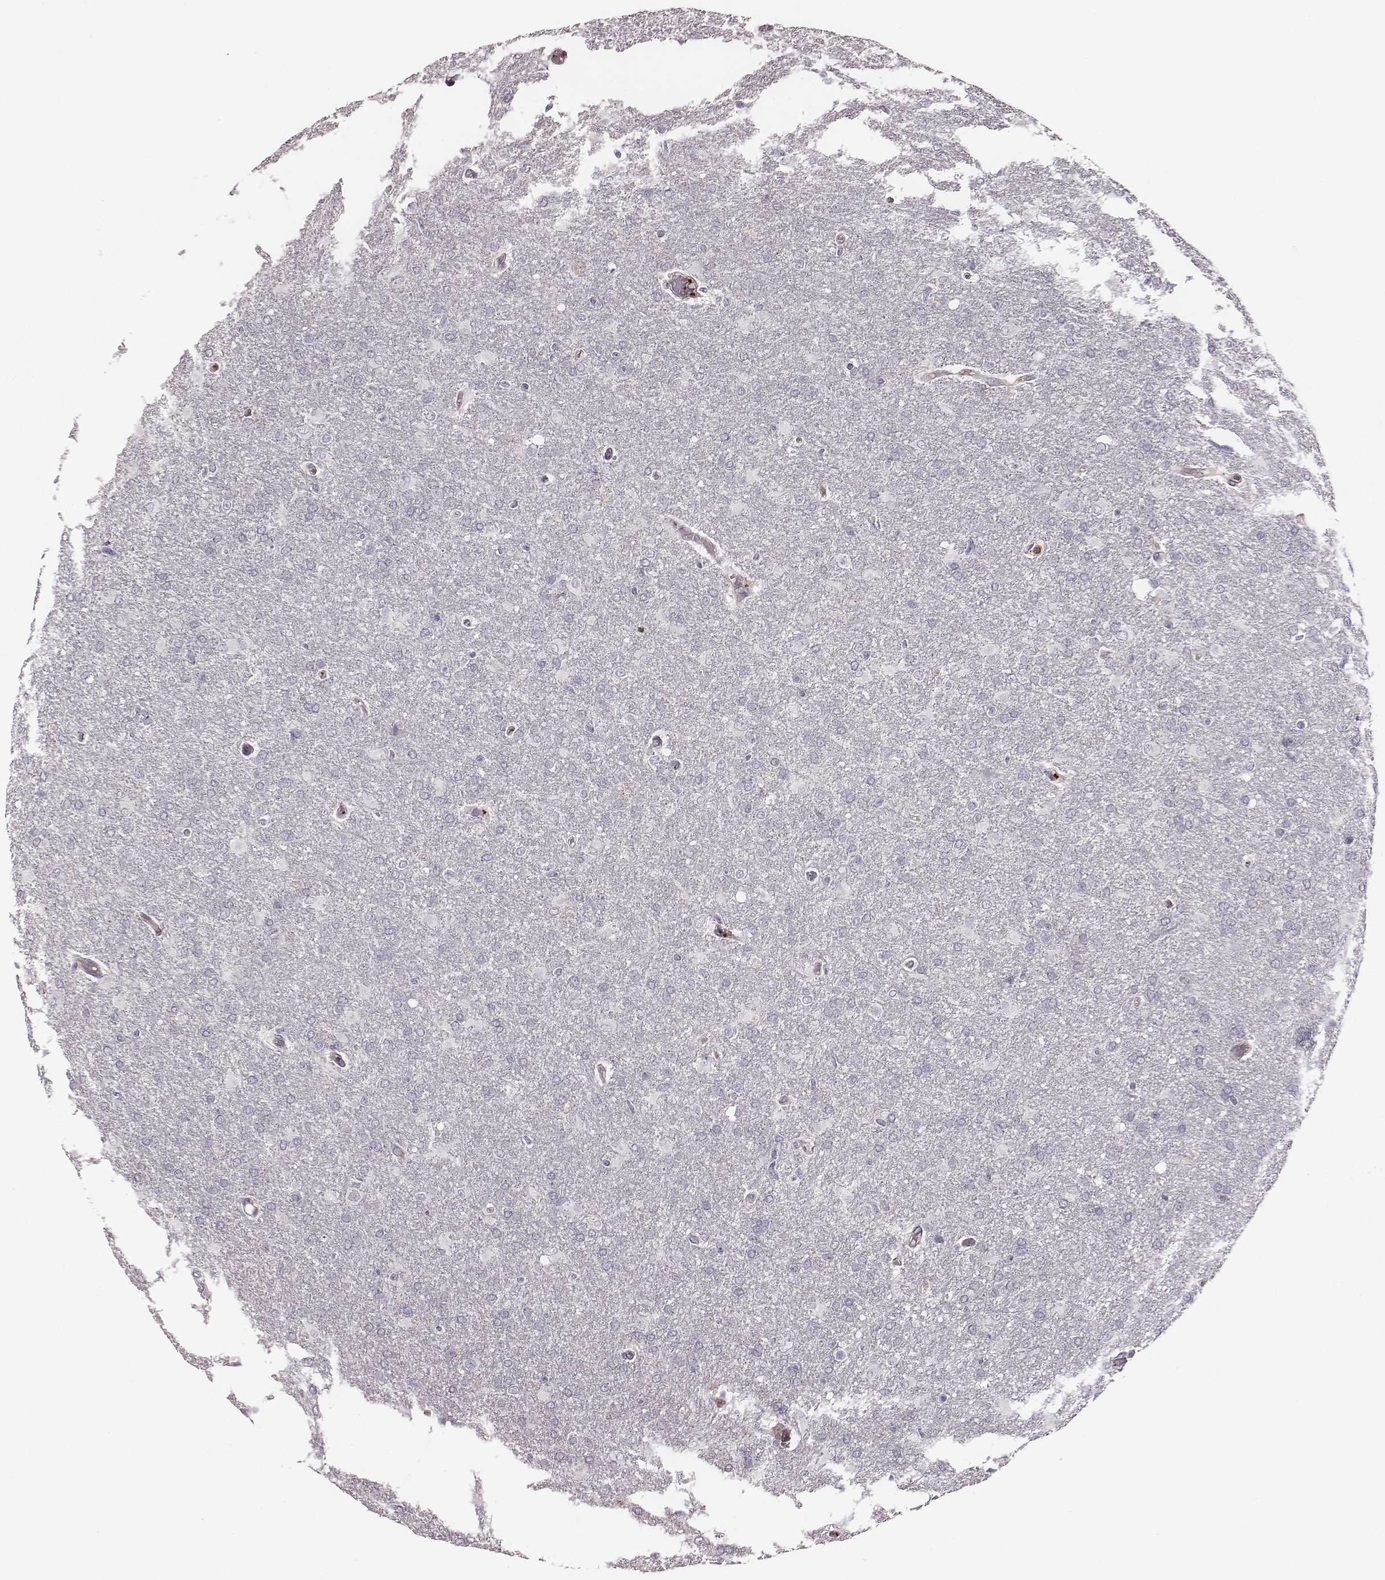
{"staining": {"intensity": "negative", "quantity": "none", "location": "none"}, "tissue": "glioma", "cell_type": "Tumor cells", "image_type": "cancer", "snomed": [{"axis": "morphology", "description": "Glioma, malignant, High grade"}, {"axis": "topography", "description": "Brain"}], "caption": "The IHC photomicrograph has no significant expression in tumor cells of malignant glioma (high-grade) tissue.", "gene": "ZYX", "patient": {"sex": "male", "age": 68}}